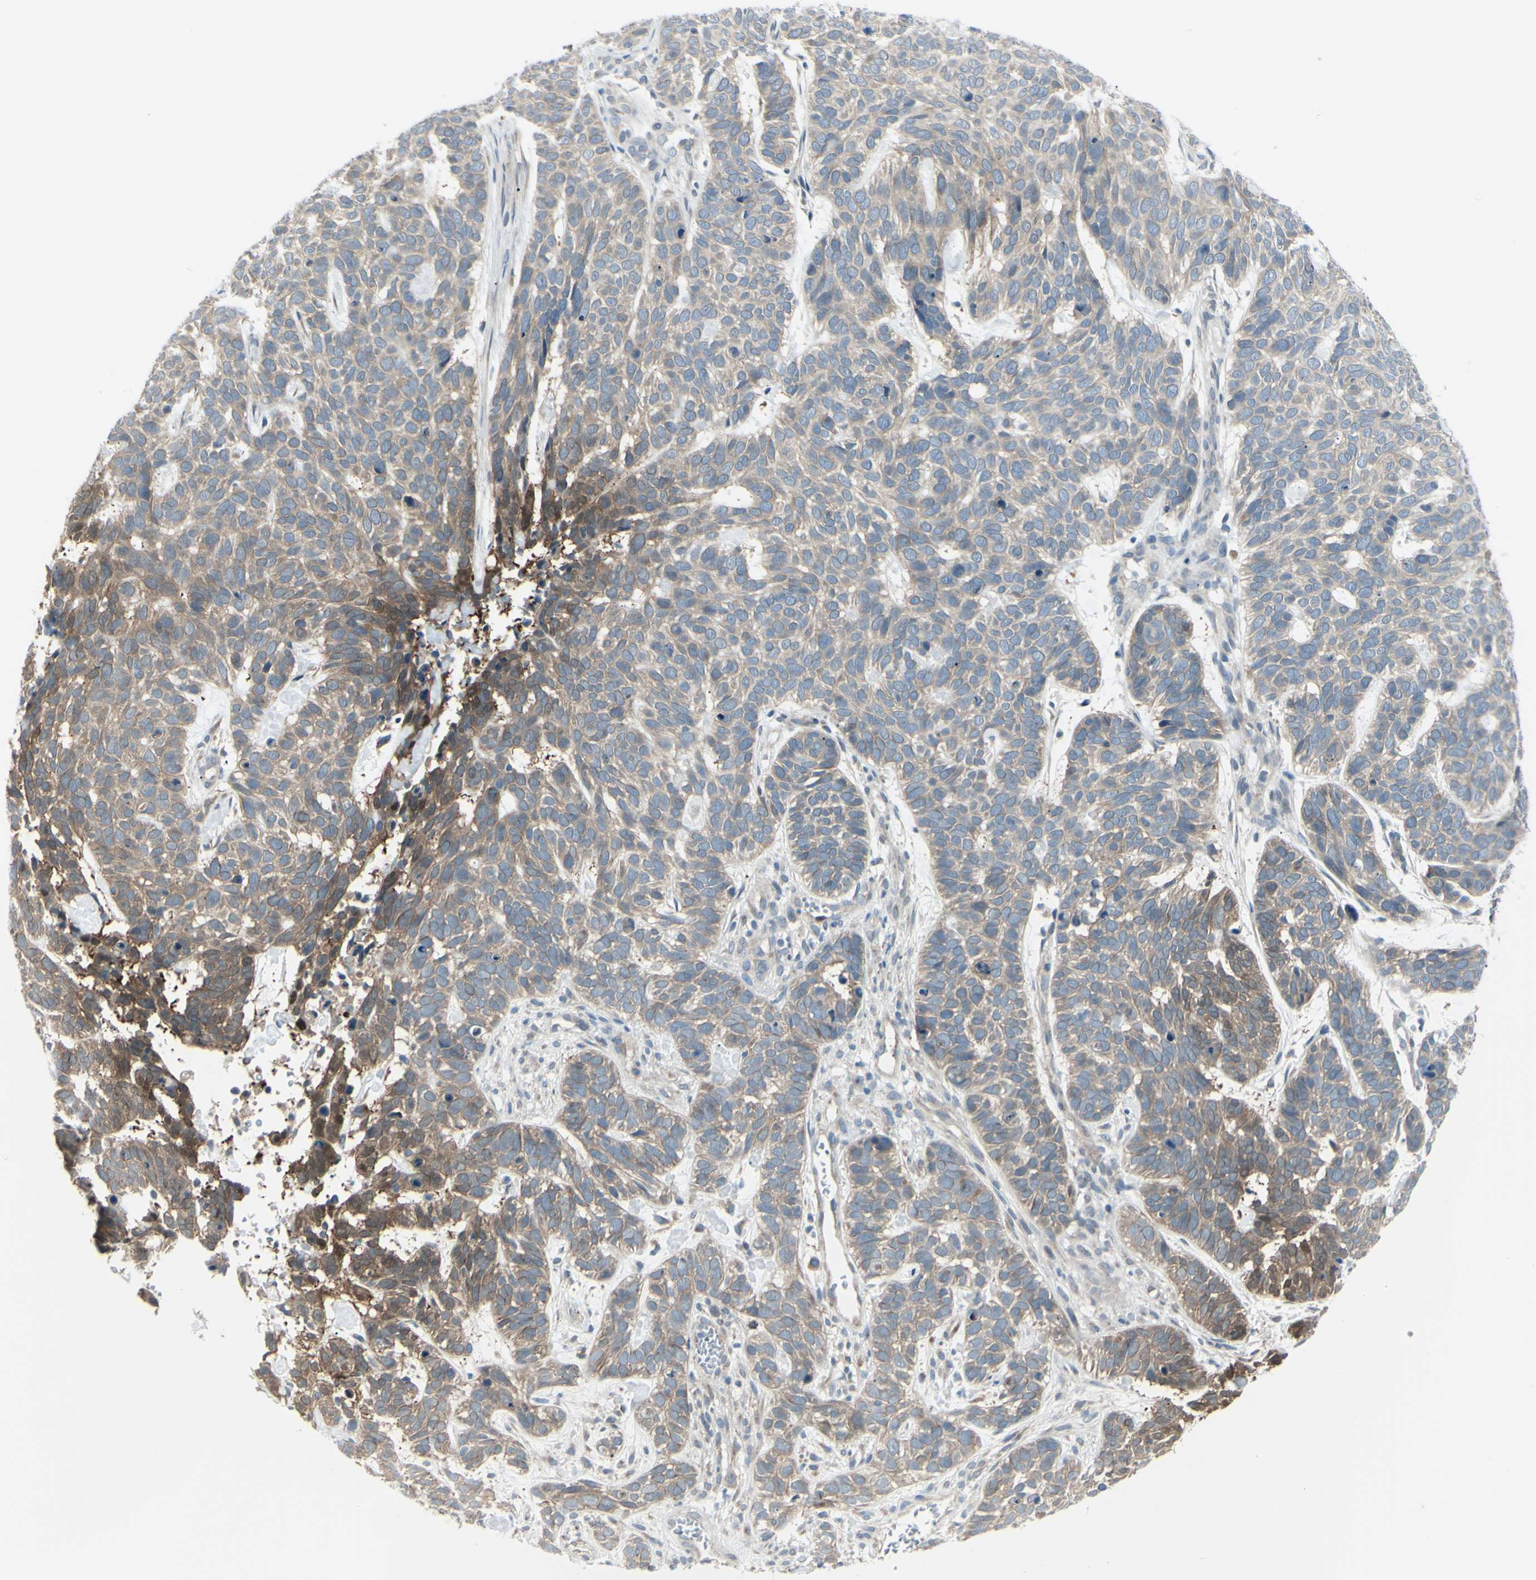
{"staining": {"intensity": "moderate", "quantity": ">75%", "location": "cytoplasmic/membranous"}, "tissue": "skin cancer", "cell_type": "Tumor cells", "image_type": "cancer", "snomed": [{"axis": "morphology", "description": "Basal cell carcinoma"}, {"axis": "topography", "description": "Skin"}], "caption": "Protein expression analysis of basal cell carcinoma (skin) exhibits moderate cytoplasmic/membranous expression in about >75% of tumor cells. Nuclei are stained in blue.", "gene": "LRRK1", "patient": {"sex": "male", "age": 87}}